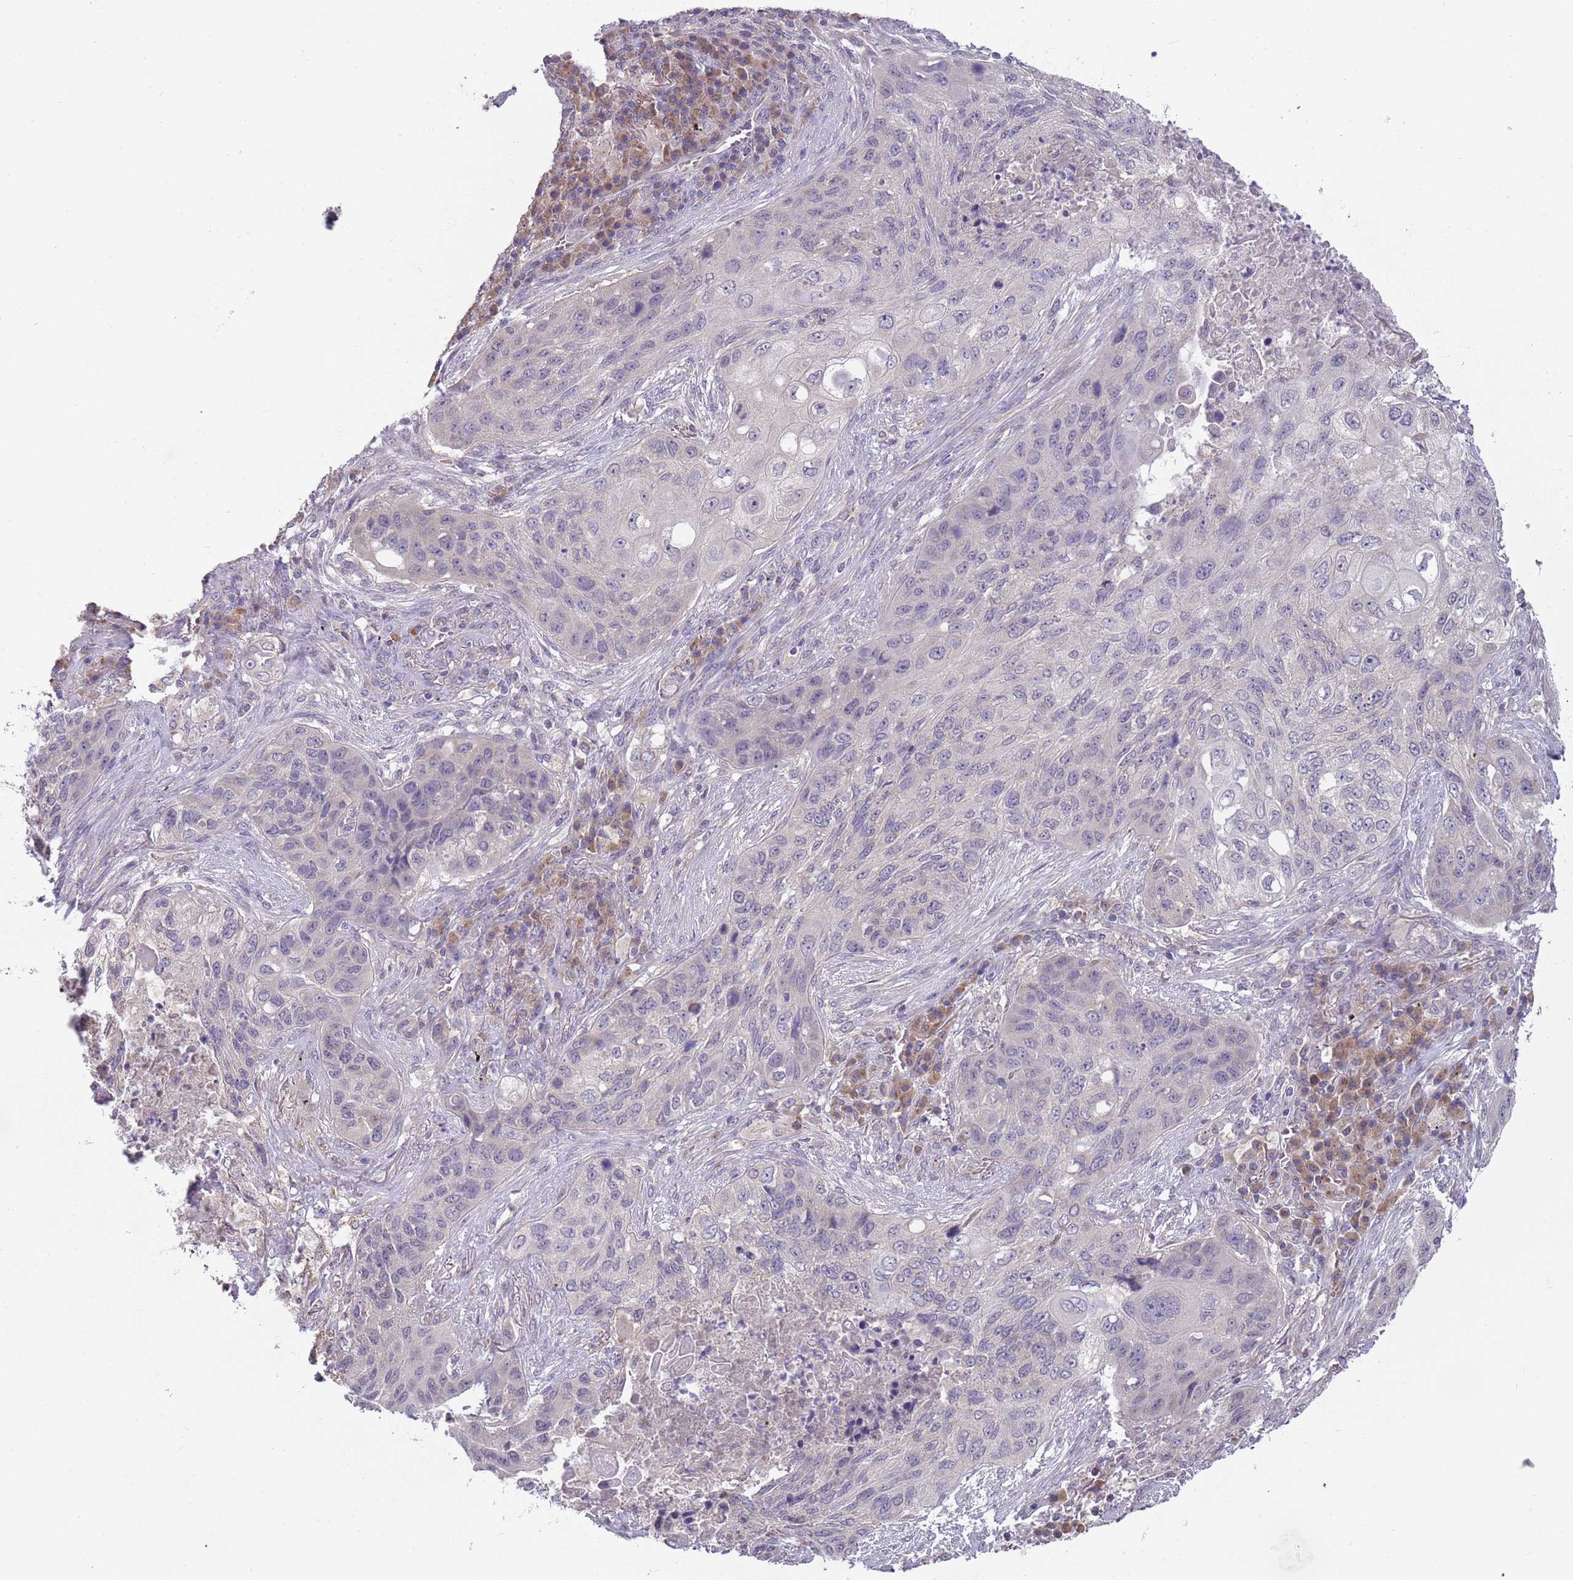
{"staining": {"intensity": "negative", "quantity": "none", "location": "none"}, "tissue": "lung cancer", "cell_type": "Tumor cells", "image_type": "cancer", "snomed": [{"axis": "morphology", "description": "Squamous cell carcinoma, NOS"}, {"axis": "topography", "description": "Lung"}], "caption": "High magnification brightfield microscopy of lung squamous cell carcinoma stained with DAB (brown) and counterstained with hematoxylin (blue): tumor cells show no significant staining.", "gene": "SKOR2", "patient": {"sex": "female", "age": 63}}